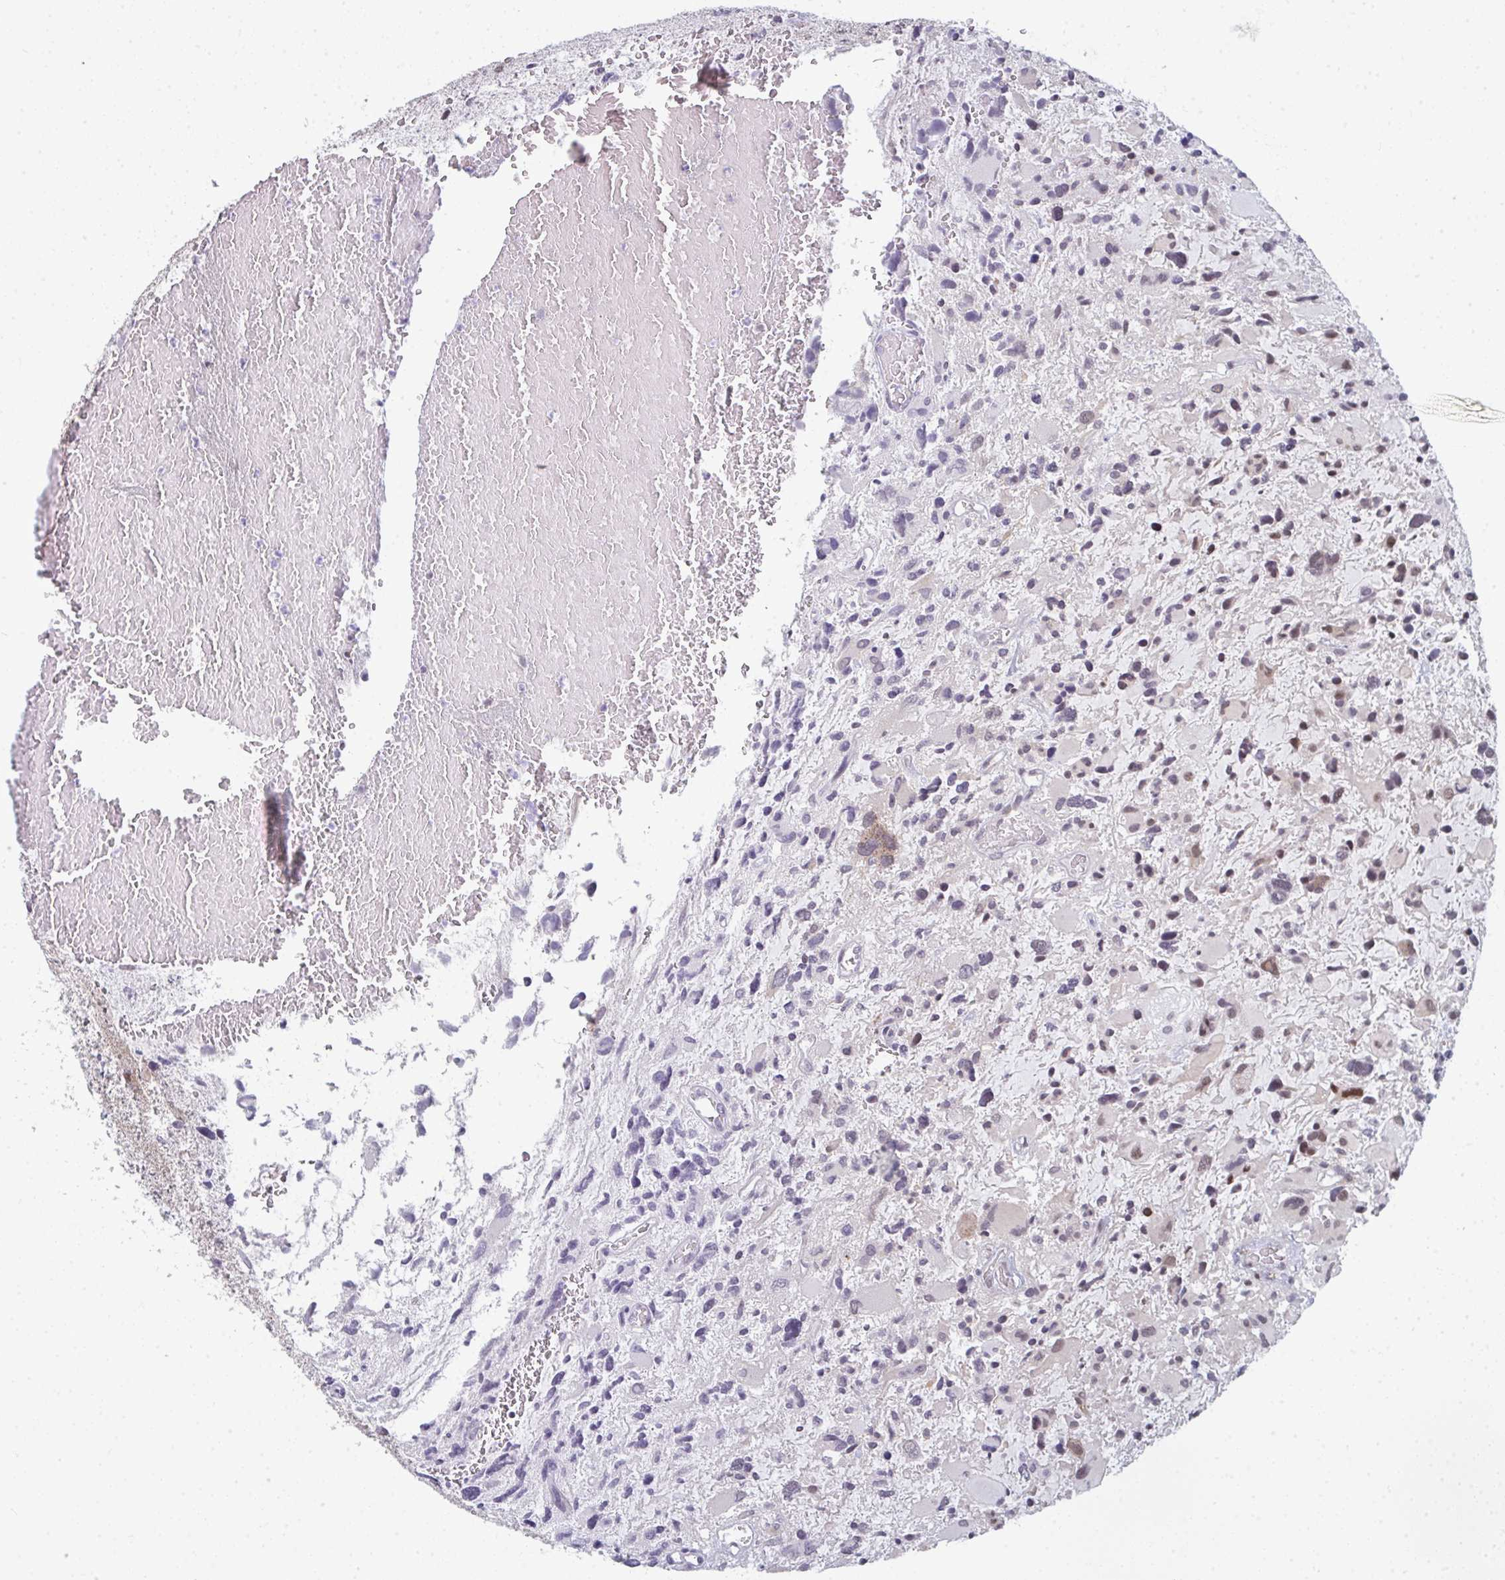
{"staining": {"intensity": "negative", "quantity": "none", "location": "none"}, "tissue": "glioma", "cell_type": "Tumor cells", "image_type": "cancer", "snomed": [{"axis": "morphology", "description": "Glioma, malignant, High grade"}, {"axis": "topography", "description": "Brain"}], "caption": "Immunohistochemistry histopathology image of neoplastic tissue: glioma stained with DAB shows no significant protein staining in tumor cells.", "gene": "ATF1", "patient": {"sex": "female", "age": 11}}